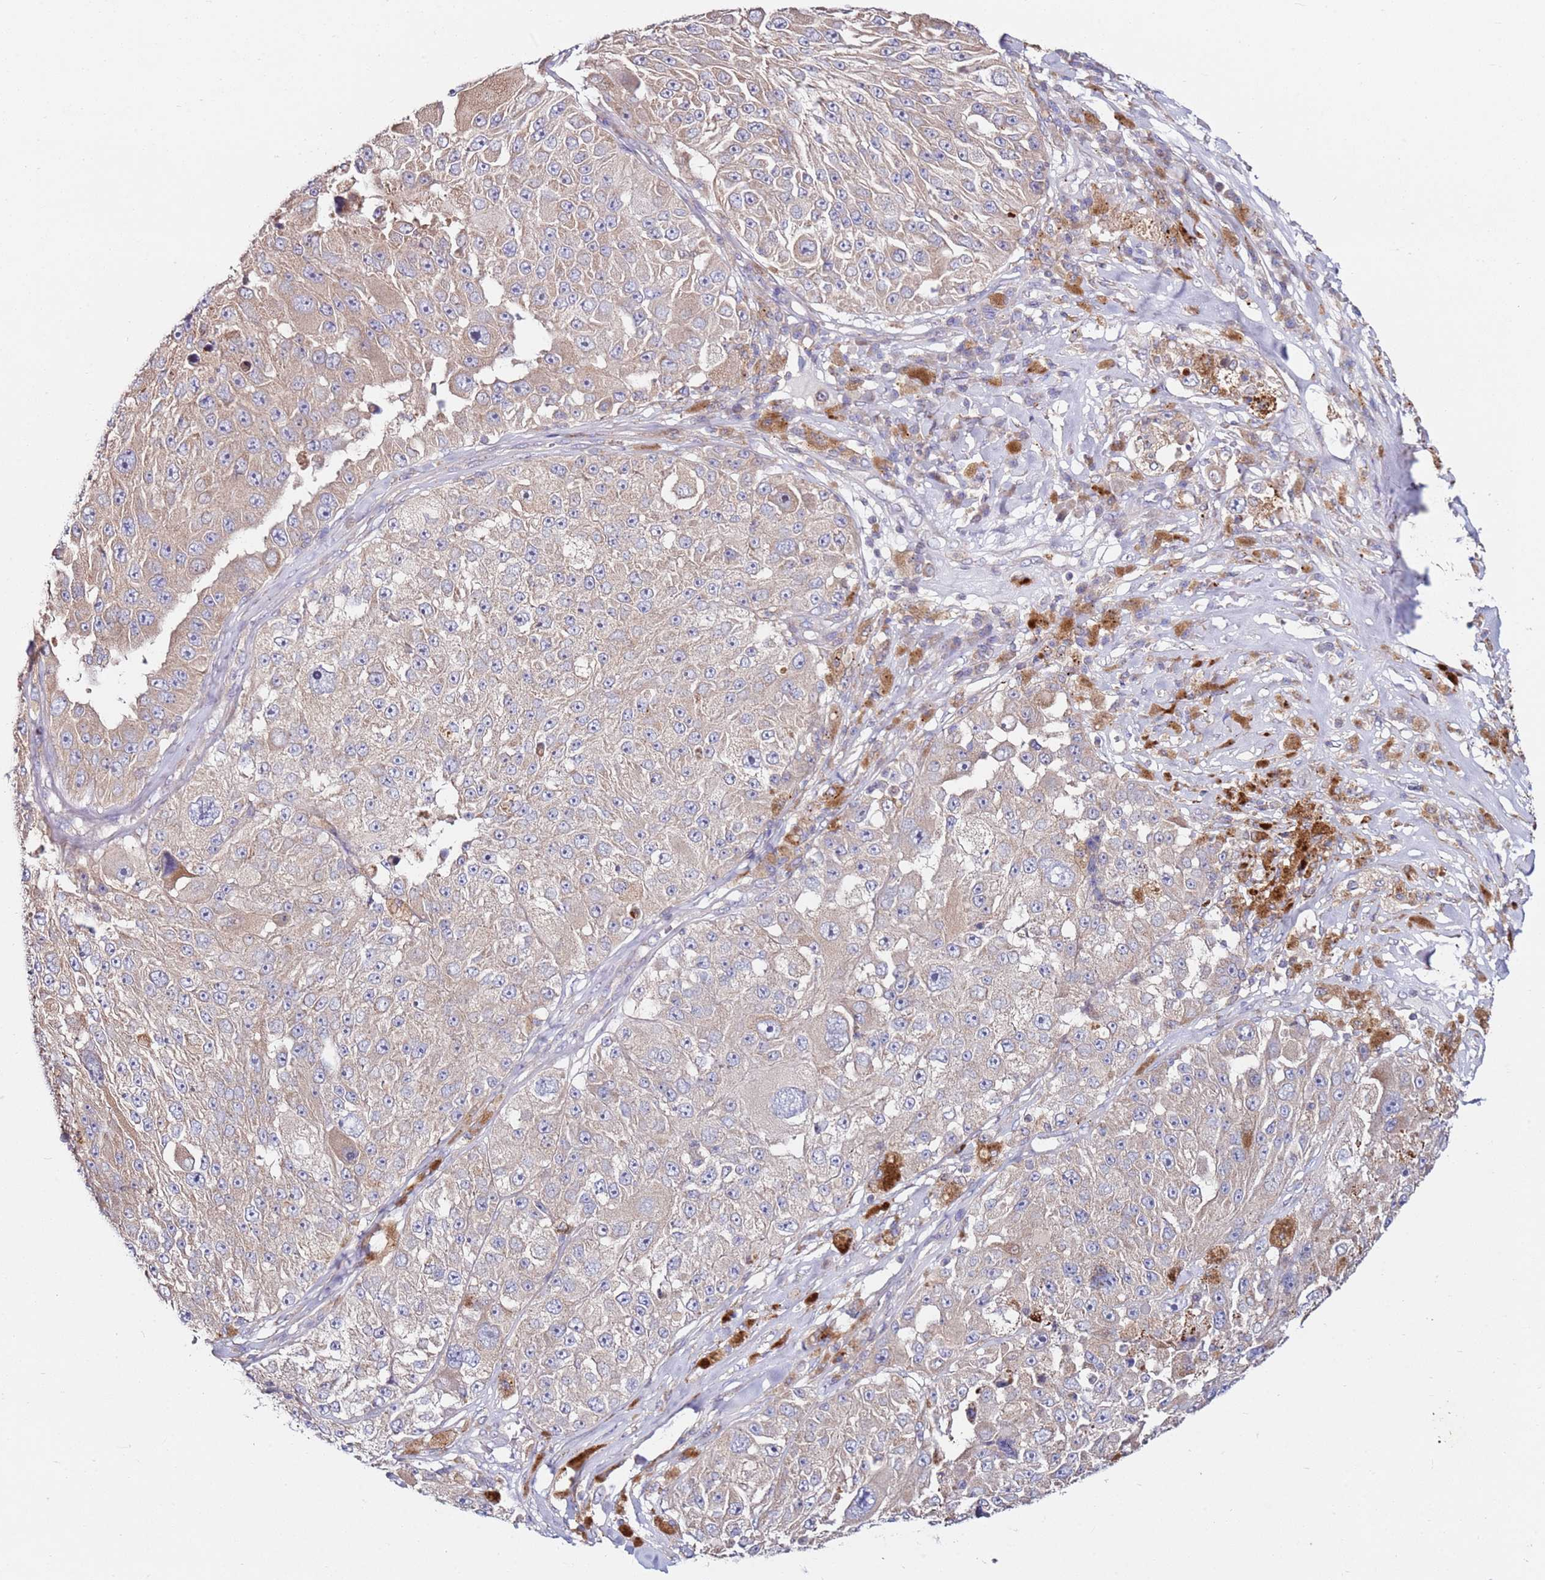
{"staining": {"intensity": "moderate", "quantity": "25%-75%", "location": "cytoplasmic/membranous"}, "tissue": "melanoma", "cell_type": "Tumor cells", "image_type": "cancer", "snomed": [{"axis": "morphology", "description": "Malignant melanoma, Metastatic site"}, {"axis": "topography", "description": "Lymph node"}], "caption": "Melanoma stained with DAB IHC shows medium levels of moderate cytoplasmic/membranous expression in about 25%-75% of tumor cells.", "gene": "CNOT9", "patient": {"sex": "male", "age": 62}}